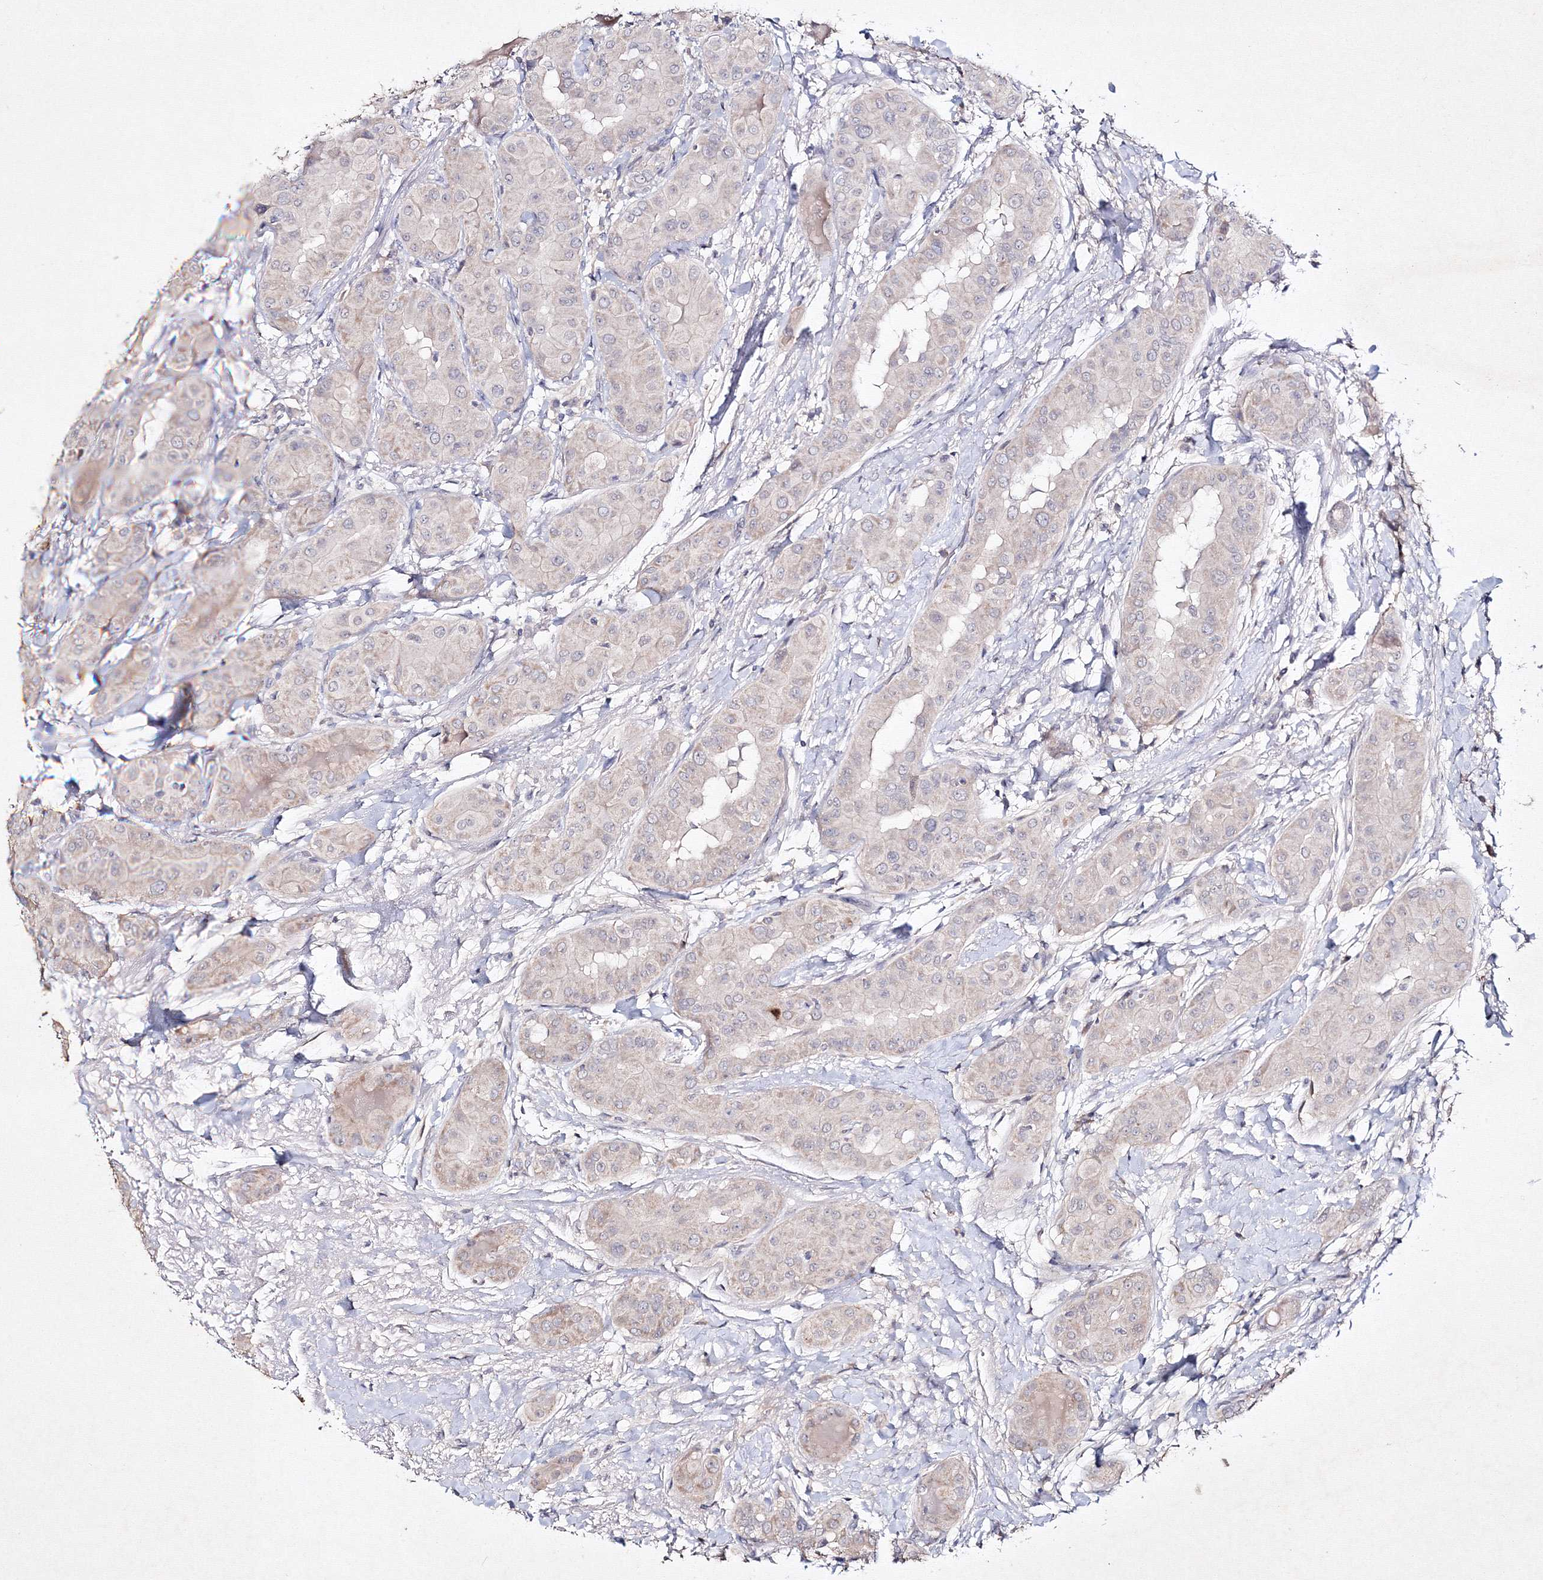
{"staining": {"intensity": "weak", "quantity": "<25%", "location": "cytoplasmic/membranous"}, "tissue": "thyroid cancer", "cell_type": "Tumor cells", "image_type": "cancer", "snomed": [{"axis": "morphology", "description": "Papillary adenocarcinoma, NOS"}, {"axis": "topography", "description": "Thyroid gland"}], "caption": "Immunohistochemistry micrograph of neoplastic tissue: human thyroid cancer stained with DAB reveals no significant protein expression in tumor cells.", "gene": "NEU4", "patient": {"sex": "male", "age": 33}}